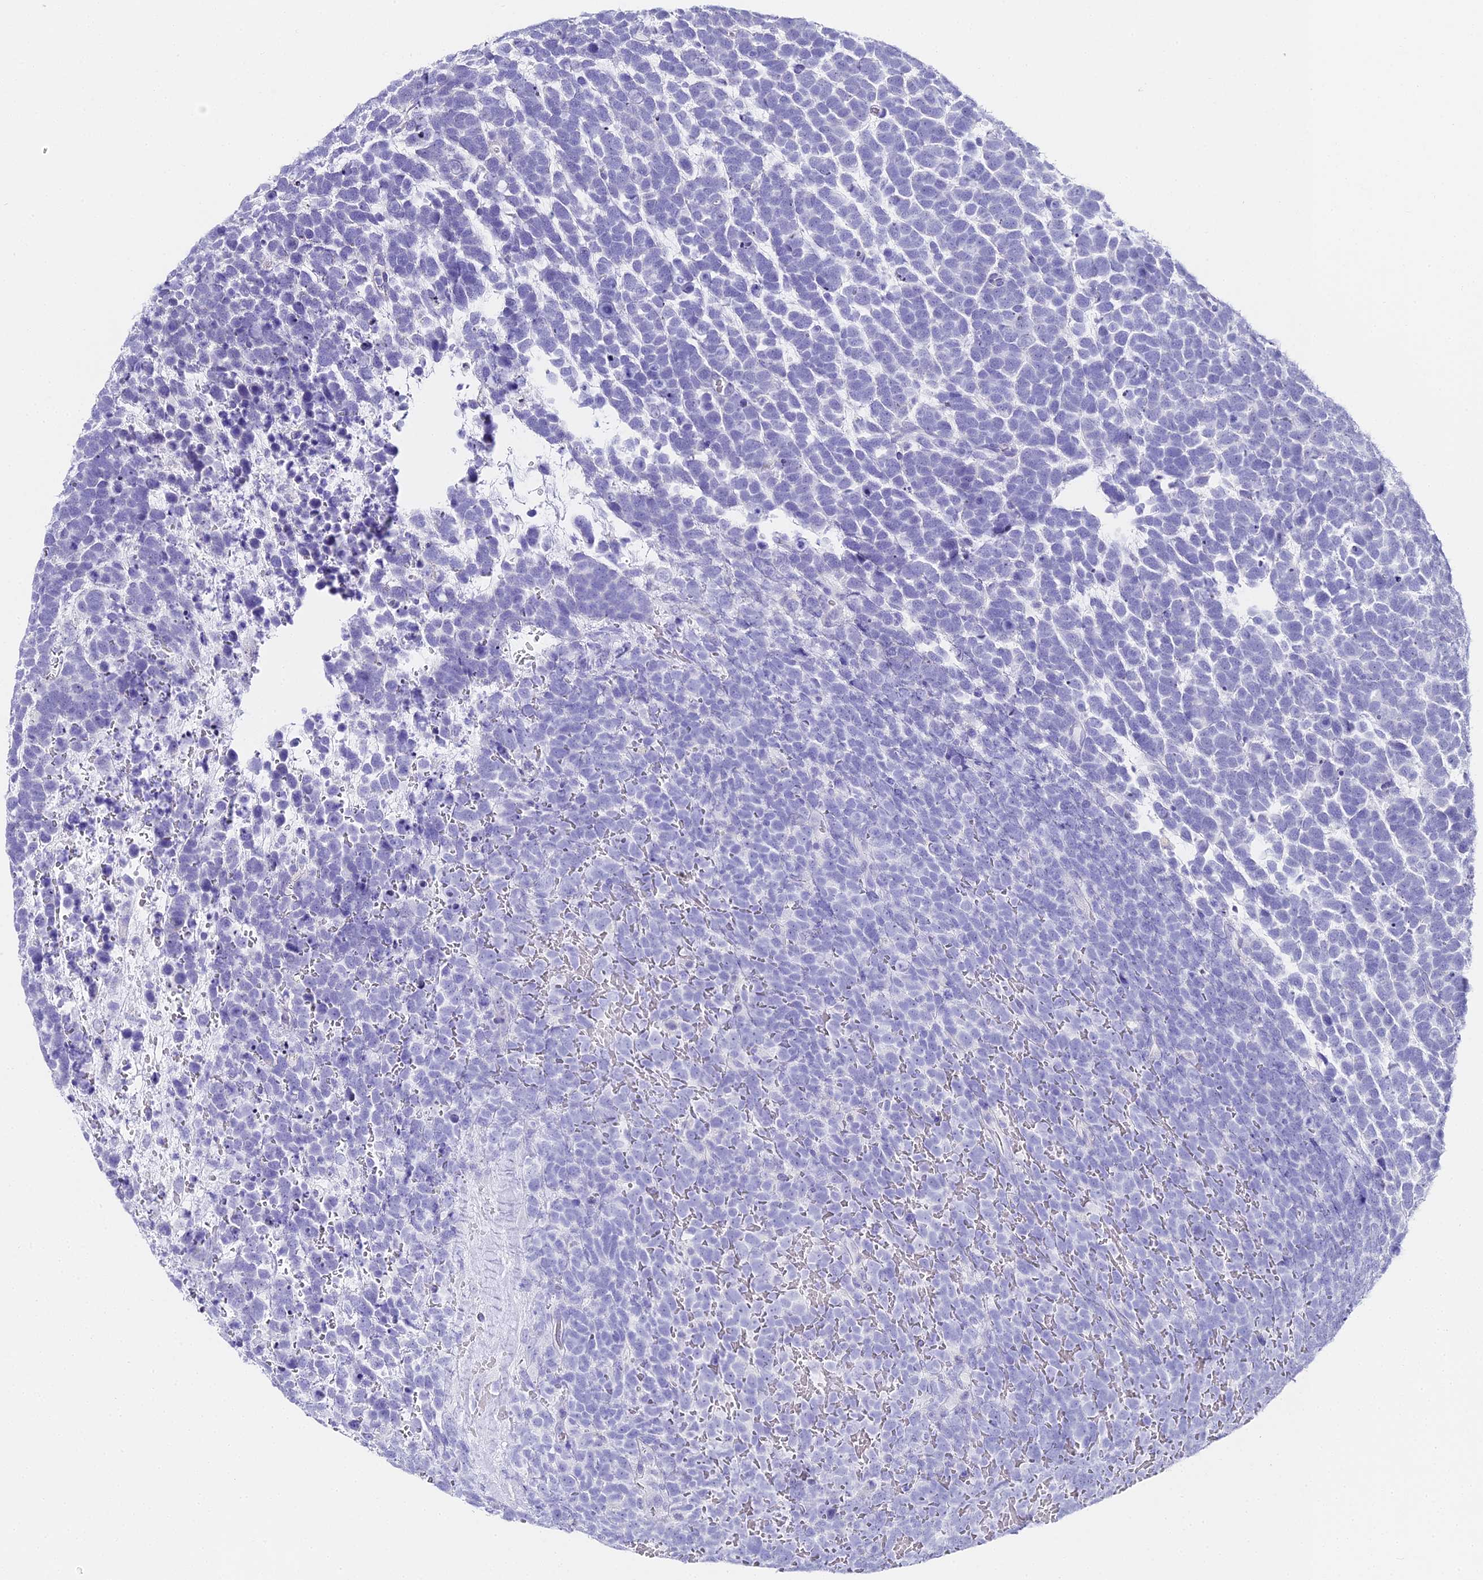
{"staining": {"intensity": "negative", "quantity": "none", "location": "none"}, "tissue": "urothelial cancer", "cell_type": "Tumor cells", "image_type": "cancer", "snomed": [{"axis": "morphology", "description": "Urothelial carcinoma, High grade"}, {"axis": "topography", "description": "Urinary bladder"}], "caption": "Protein analysis of high-grade urothelial carcinoma exhibits no significant positivity in tumor cells.", "gene": "ABHD14A-ACY1", "patient": {"sex": "female", "age": 82}}